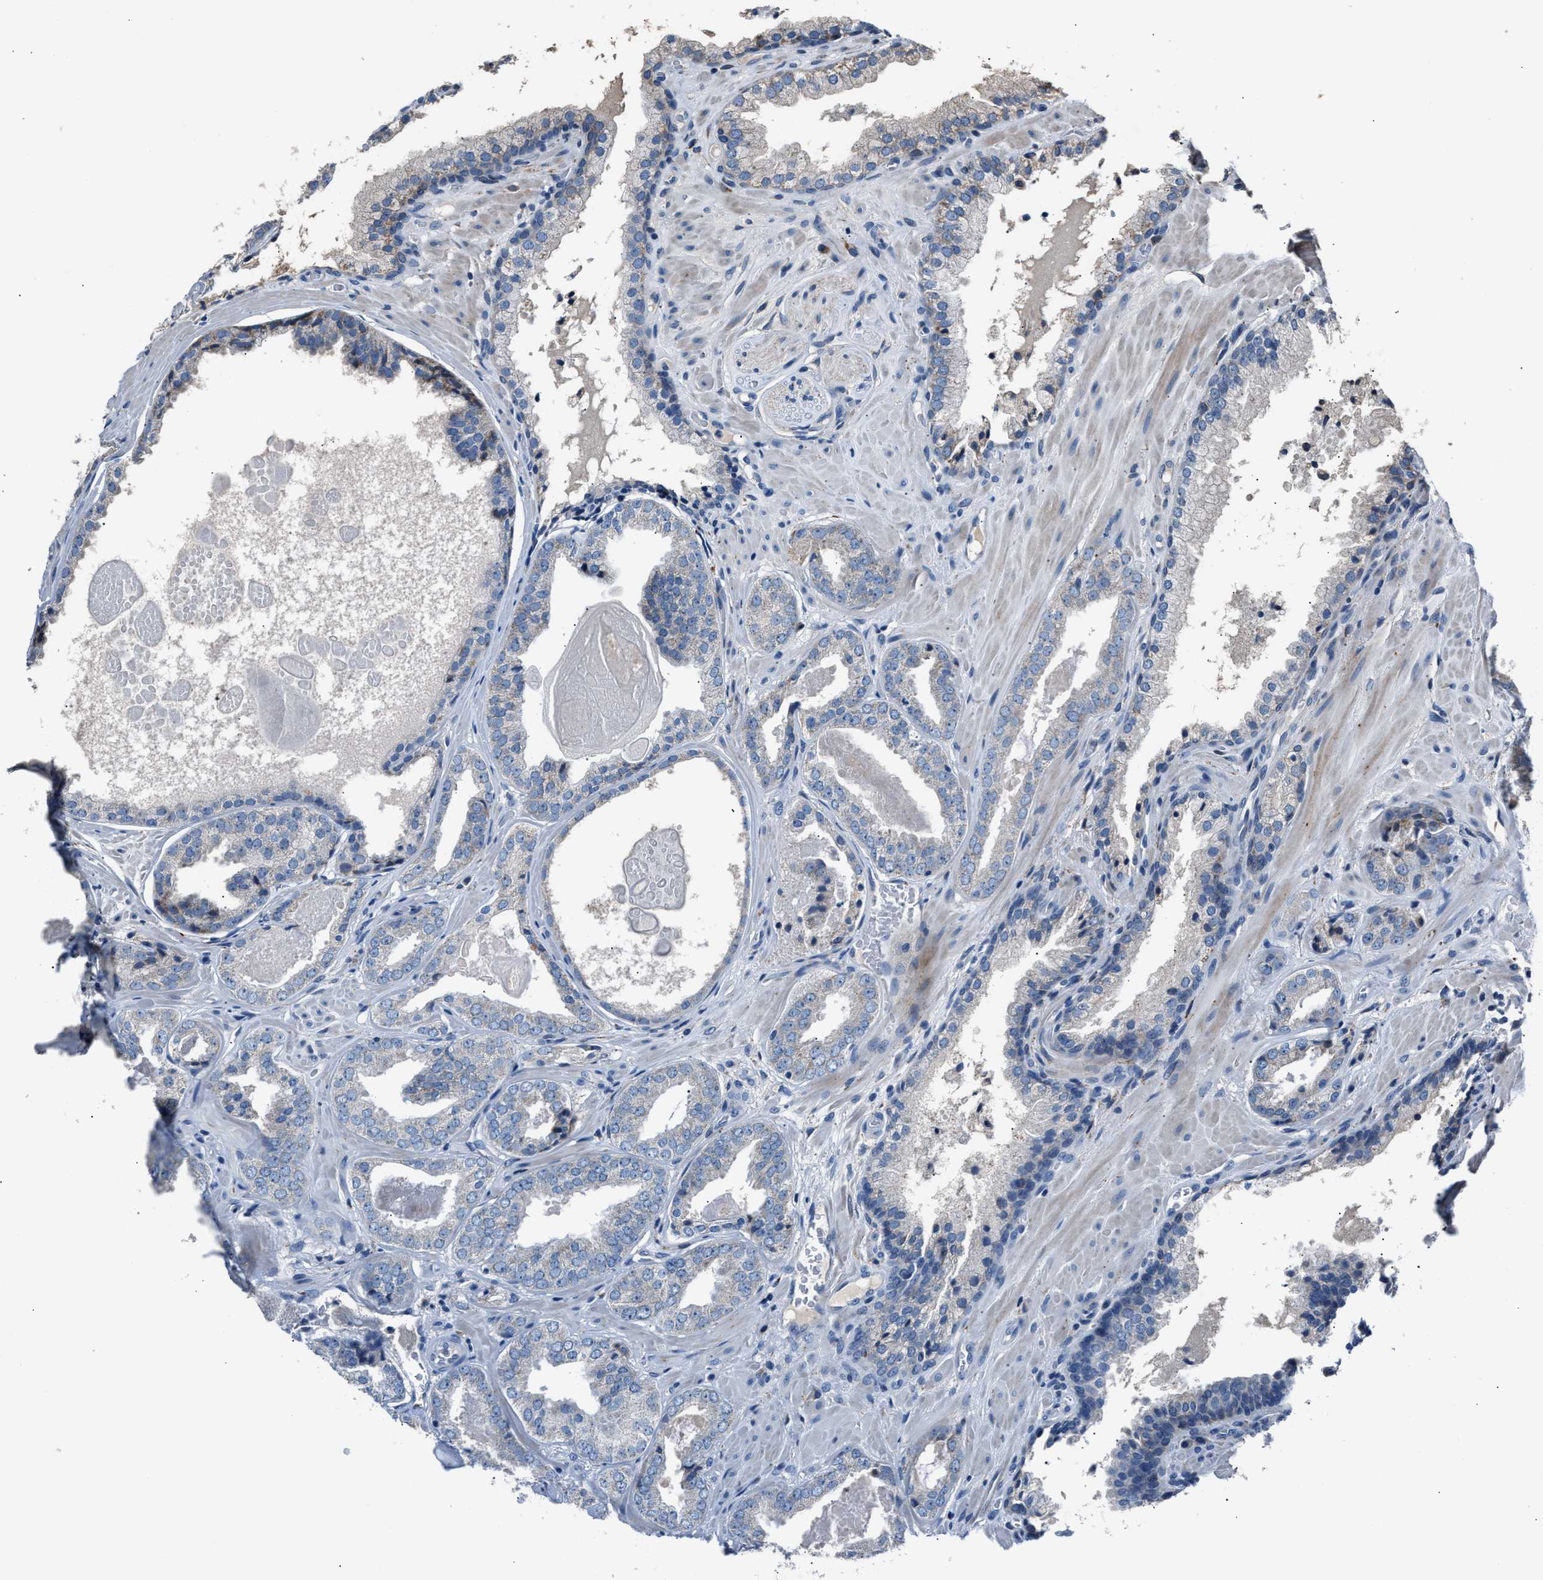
{"staining": {"intensity": "negative", "quantity": "none", "location": "none"}, "tissue": "prostate cancer", "cell_type": "Tumor cells", "image_type": "cancer", "snomed": [{"axis": "morphology", "description": "Adenocarcinoma, Low grade"}, {"axis": "topography", "description": "Prostate"}], "caption": "IHC micrograph of human prostate adenocarcinoma (low-grade) stained for a protein (brown), which shows no expression in tumor cells. (Brightfield microscopy of DAB immunohistochemistry at high magnification).", "gene": "DNAJC24", "patient": {"sex": "male", "age": 71}}